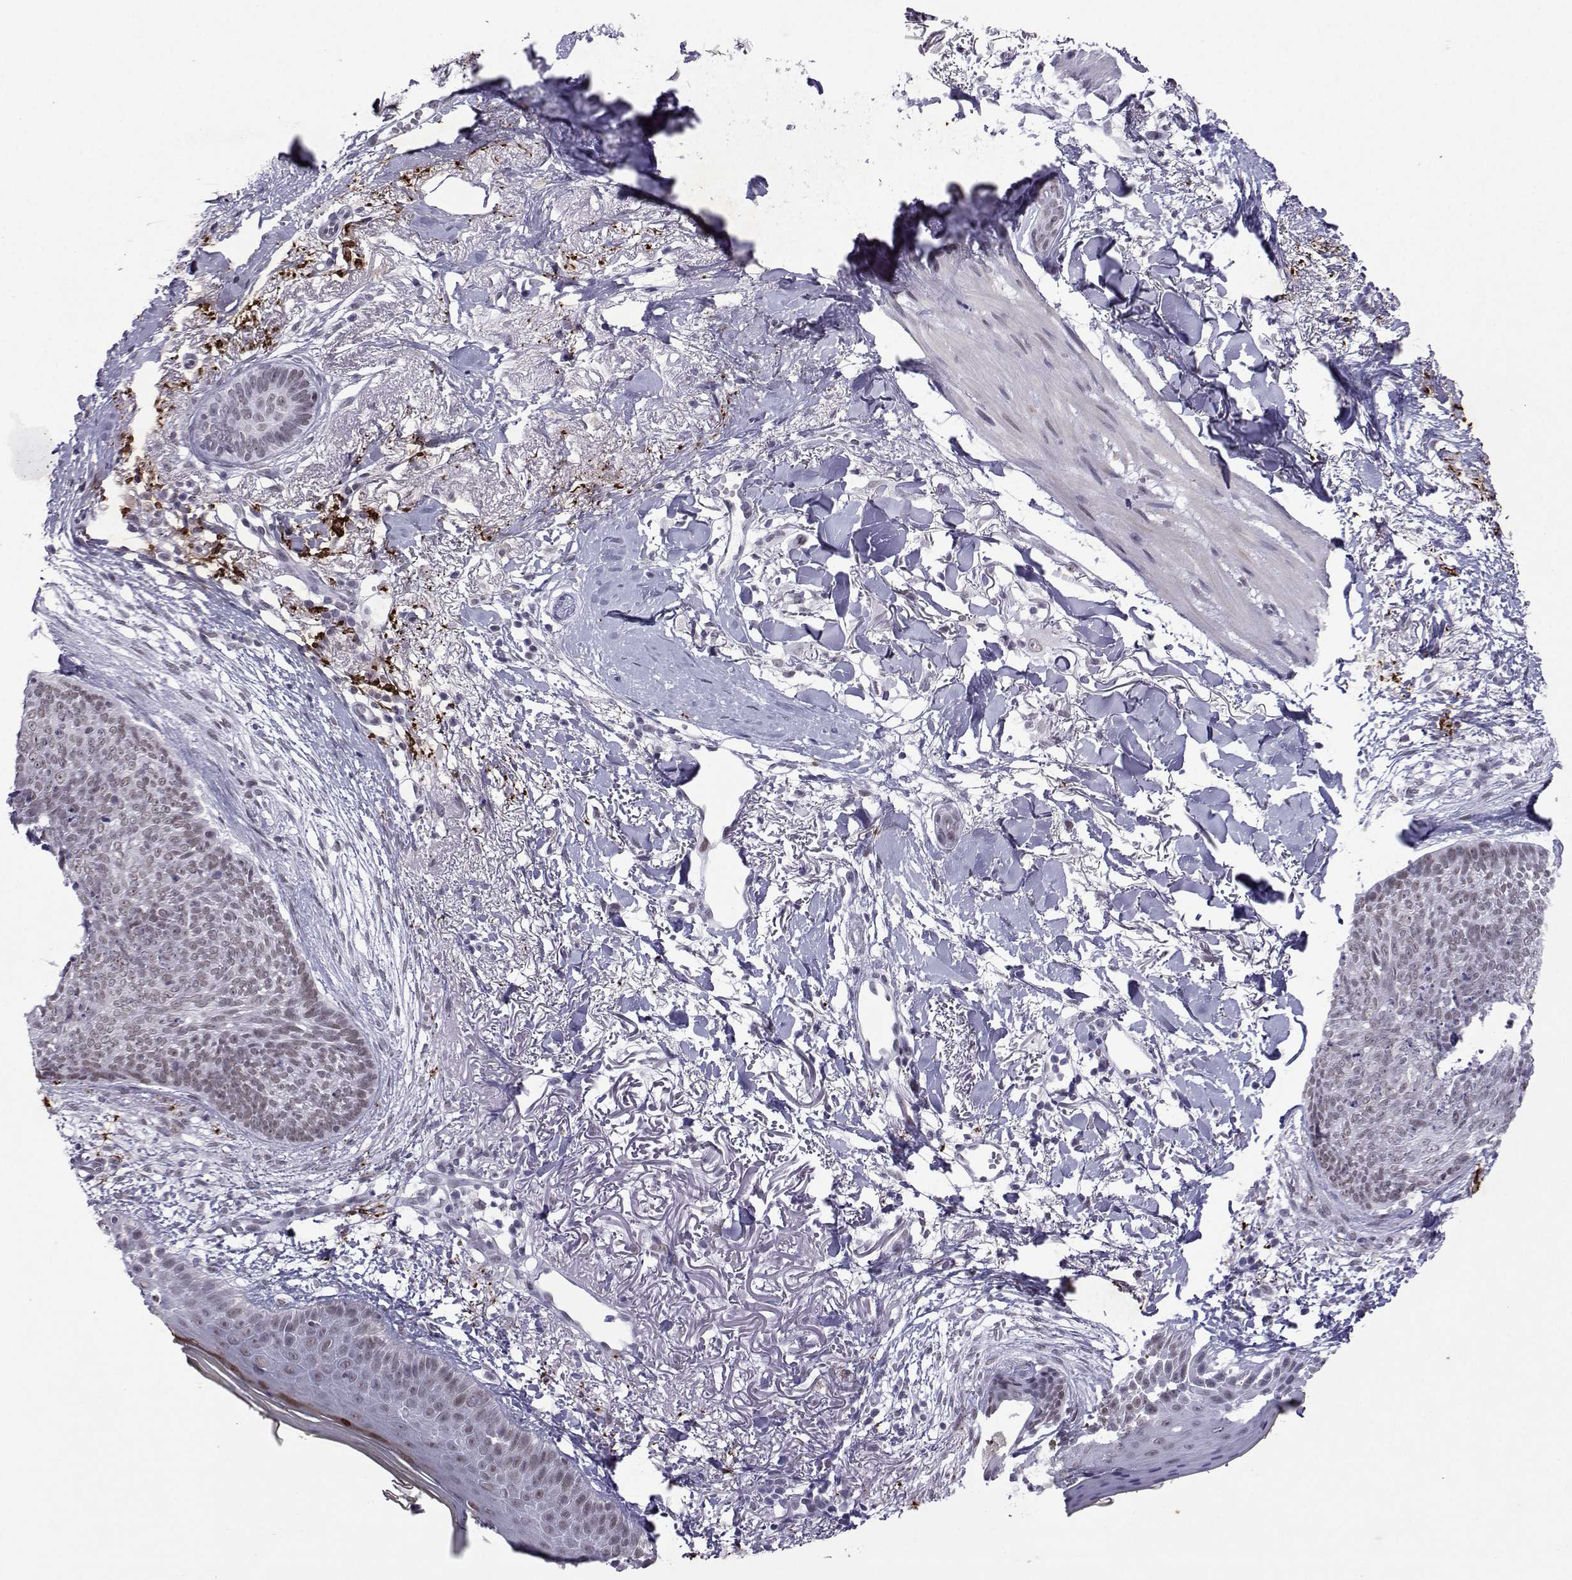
{"staining": {"intensity": "weak", "quantity": "25%-75%", "location": "nuclear"}, "tissue": "skin cancer", "cell_type": "Tumor cells", "image_type": "cancer", "snomed": [{"axis": "morphology", "description": "Normal tissue, NOS"}, {"axis": "morphology", "description": "Basal cell carcinoma"}, {"axis": "topography", "description": "Skin"}], "caption": "About 25%-75% of tumor cells in human skin basal cell carcinoma reveal weak nuclear protein expression as visualized by brown immunohistochemical staining.", "gene": "LORICRIN", "patient": {"sex": "male", "age": 84}}